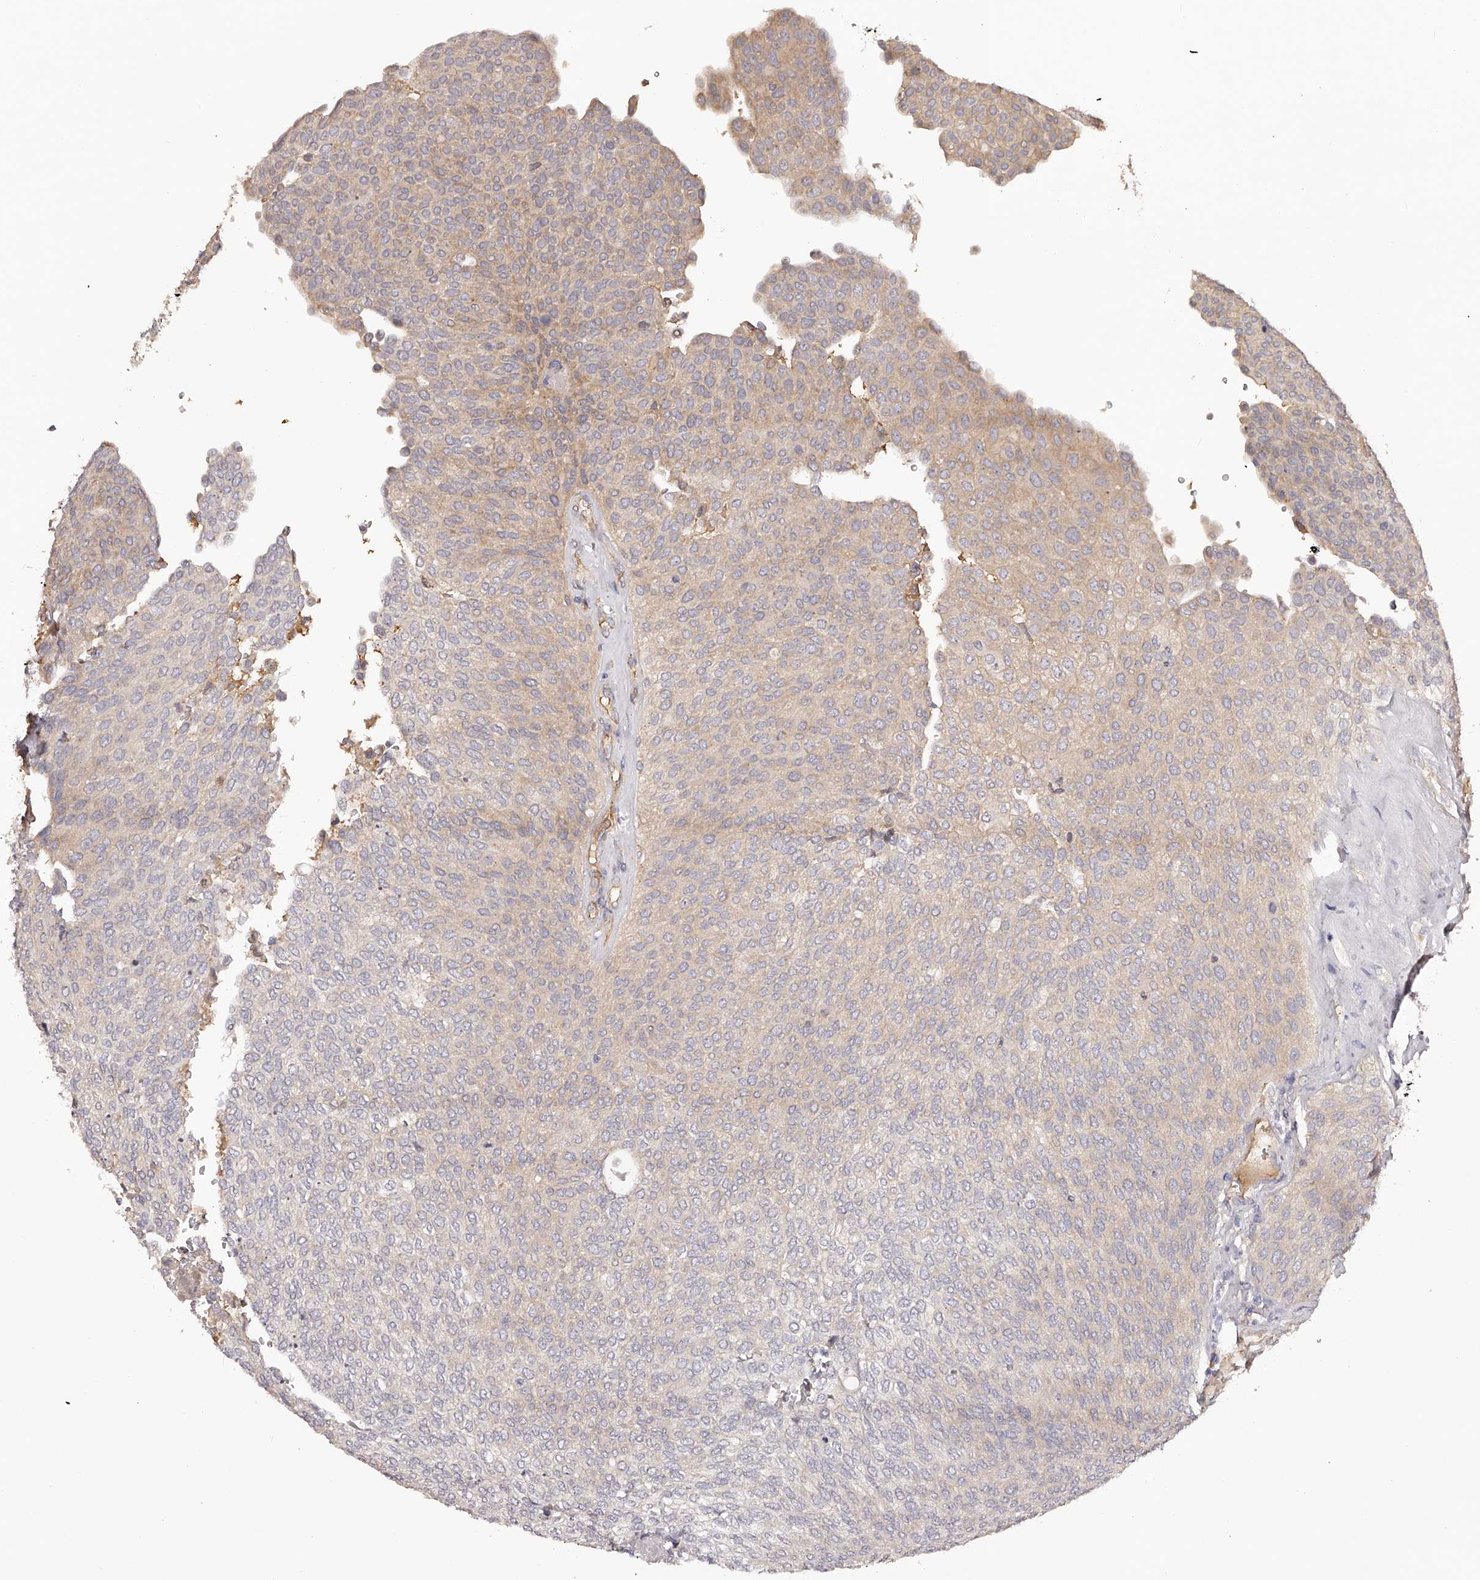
{"staining": {"intensity": "weak", "quantity": "<25%", "location": "cytoplasmic/membranous"}, "tissue": "urothelial cancer", "cell_type": "Tumor cells", "image_type": "cancer", "snomed": [{"axis": "morphology", "description": "Urothelial carcinoma, Low grade"}, {"axis": "topography", "description": "Urinary bladder"}], "caption": "A high-resolution micrograph shows immunohistochemistry staining of urothelial cancer, which exhibits no significant positivity in tumor cells.", "gene": "LTV1", "patient": {"sex": "female", "age": 79}}